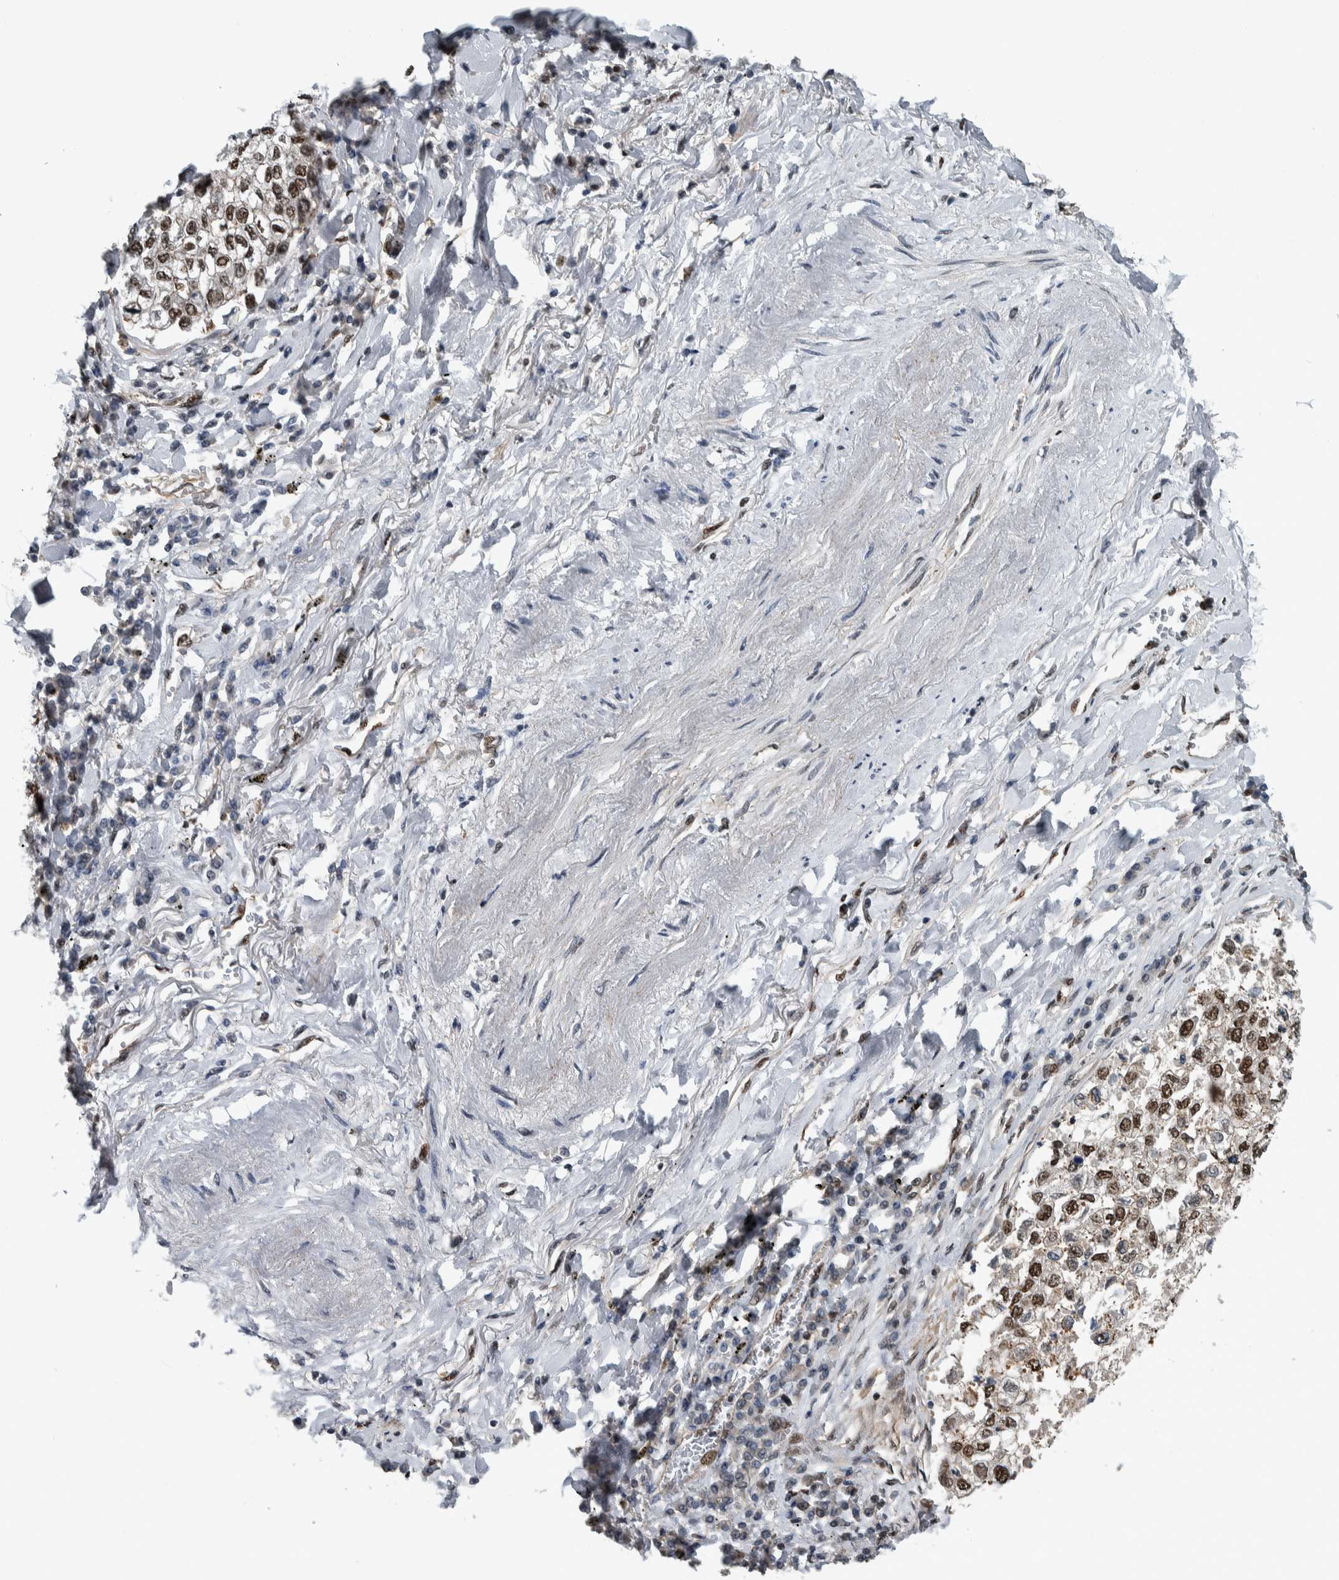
{"staining": {"intensity": "moderate", "quantity": "25%-75%", "location": "nuclear"}, "tissue": "lung cancer", "cell_type": "Tumor cells", "image_type": "cancer", "snomed": [{"axis": "morphology", "description": "Inflammation, NOS"}, {"axis": "morphology", "description": "Adenocarcinoma, NOS"}, {"axis": "topography", "description": "Lung"}], "caption": "The photomicrograph reveals immunohistochemical staining of lung cancer (adenocarcinoma). There is moderate nuclear positivity is present in approximately 25%-75% of tumor cells.", "gene": "FAM135B", "patient": {"sex": "male", "age": 63}}